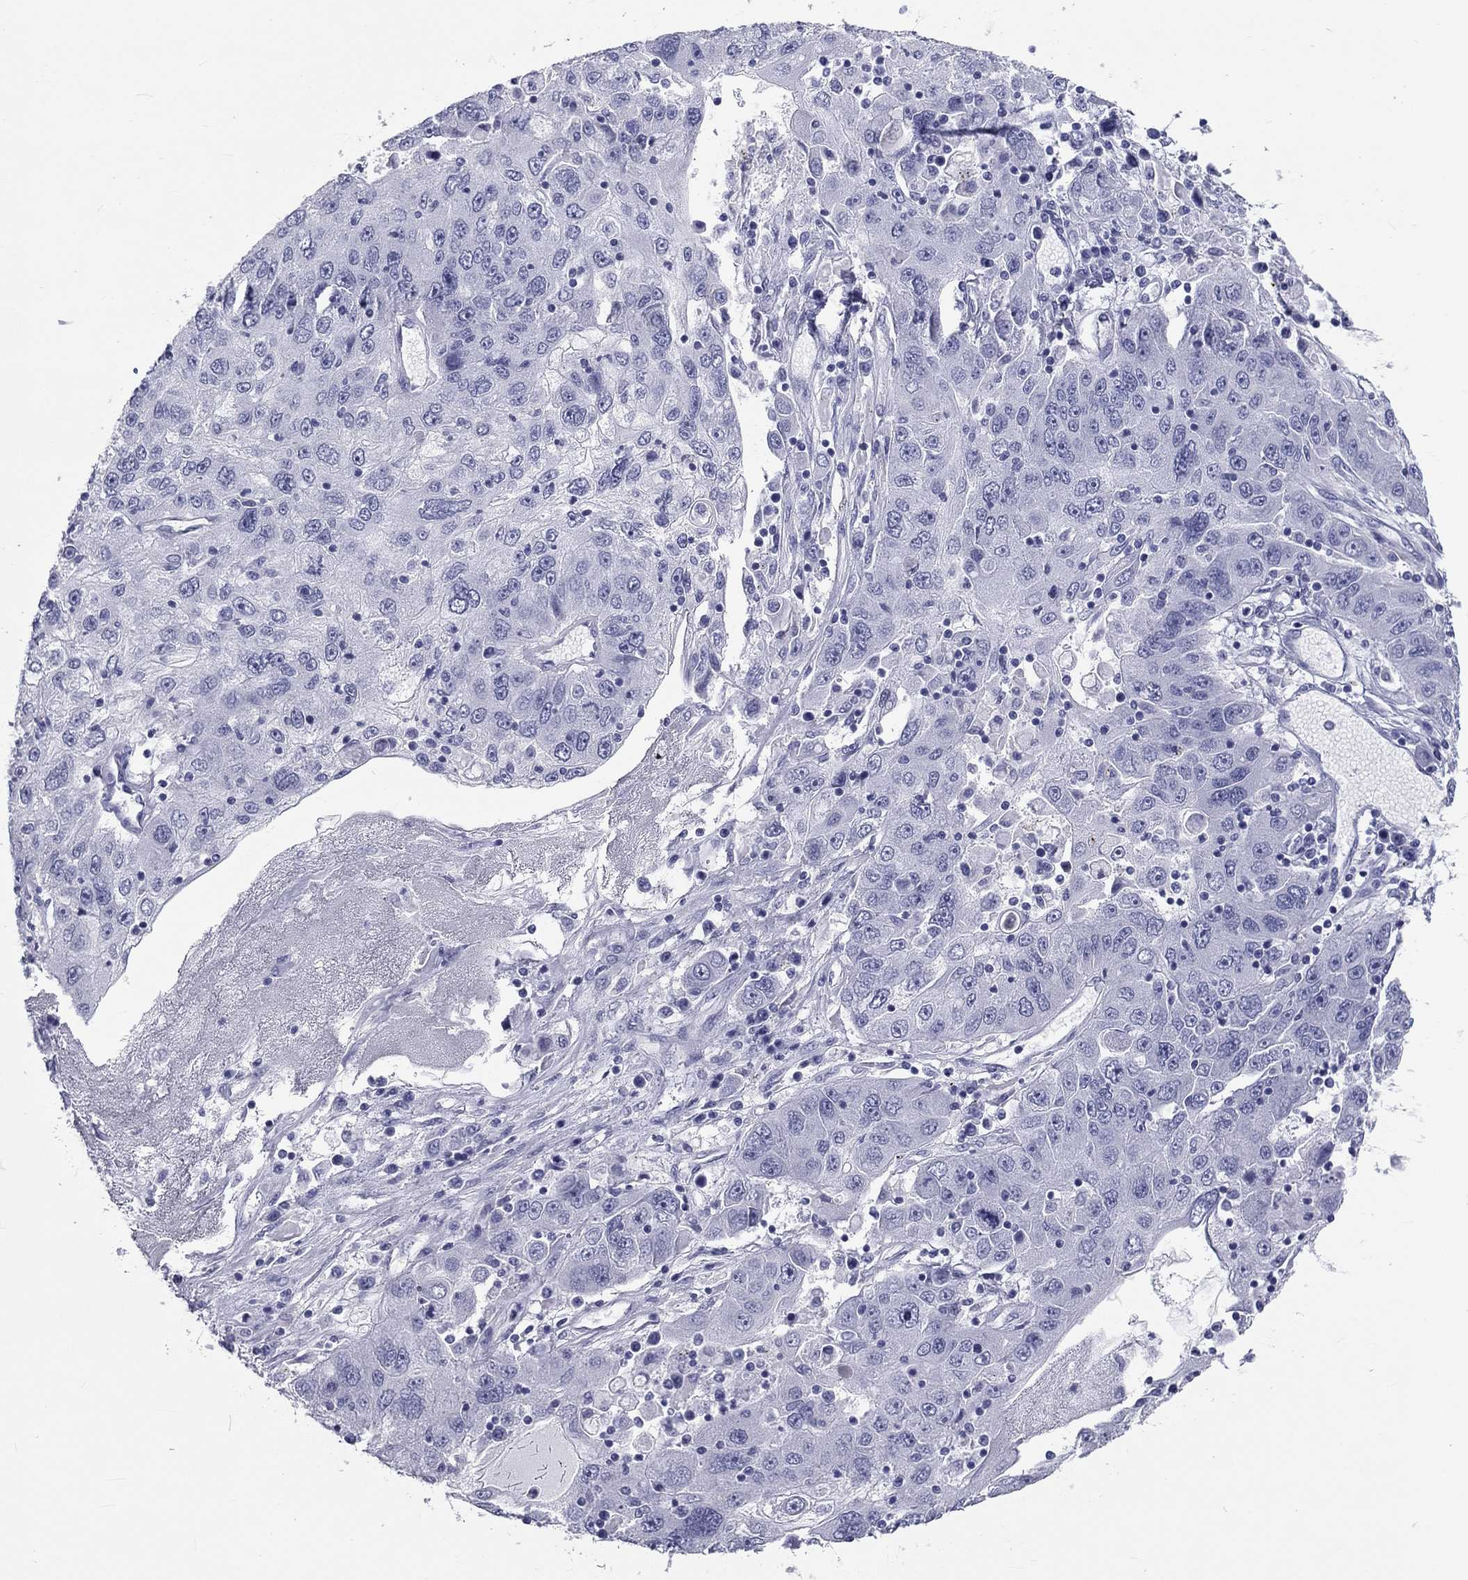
{"staining": {"intensity": "negative", "quantity": "none", "location": "none"}, "tissue": "stomach cancer", "cell_type": "Tumor cells", "image_type": "cancer", "snomed": [{"axis": "morphology", "description": "Adenocarcinoma, NOS"}, {"axis": "topography", "description": "Stomach"}], "caption": "Immunohistochemistry histopathology image of neoplastic tissue: human adenocarcinoma (stomach) stained with DAB (3,3'-diaminobenzidine) displays no significant protein staining in tumor cells. The staining was performed using DAB (3,3'-diaminobenzidine) to visualize the protein expression in brown, while the nuclei were stained in blue with hematoxylin (Magnification: 20x).", "gene": "DNALI1", "patient": {"sex": "male", "age": 56}}